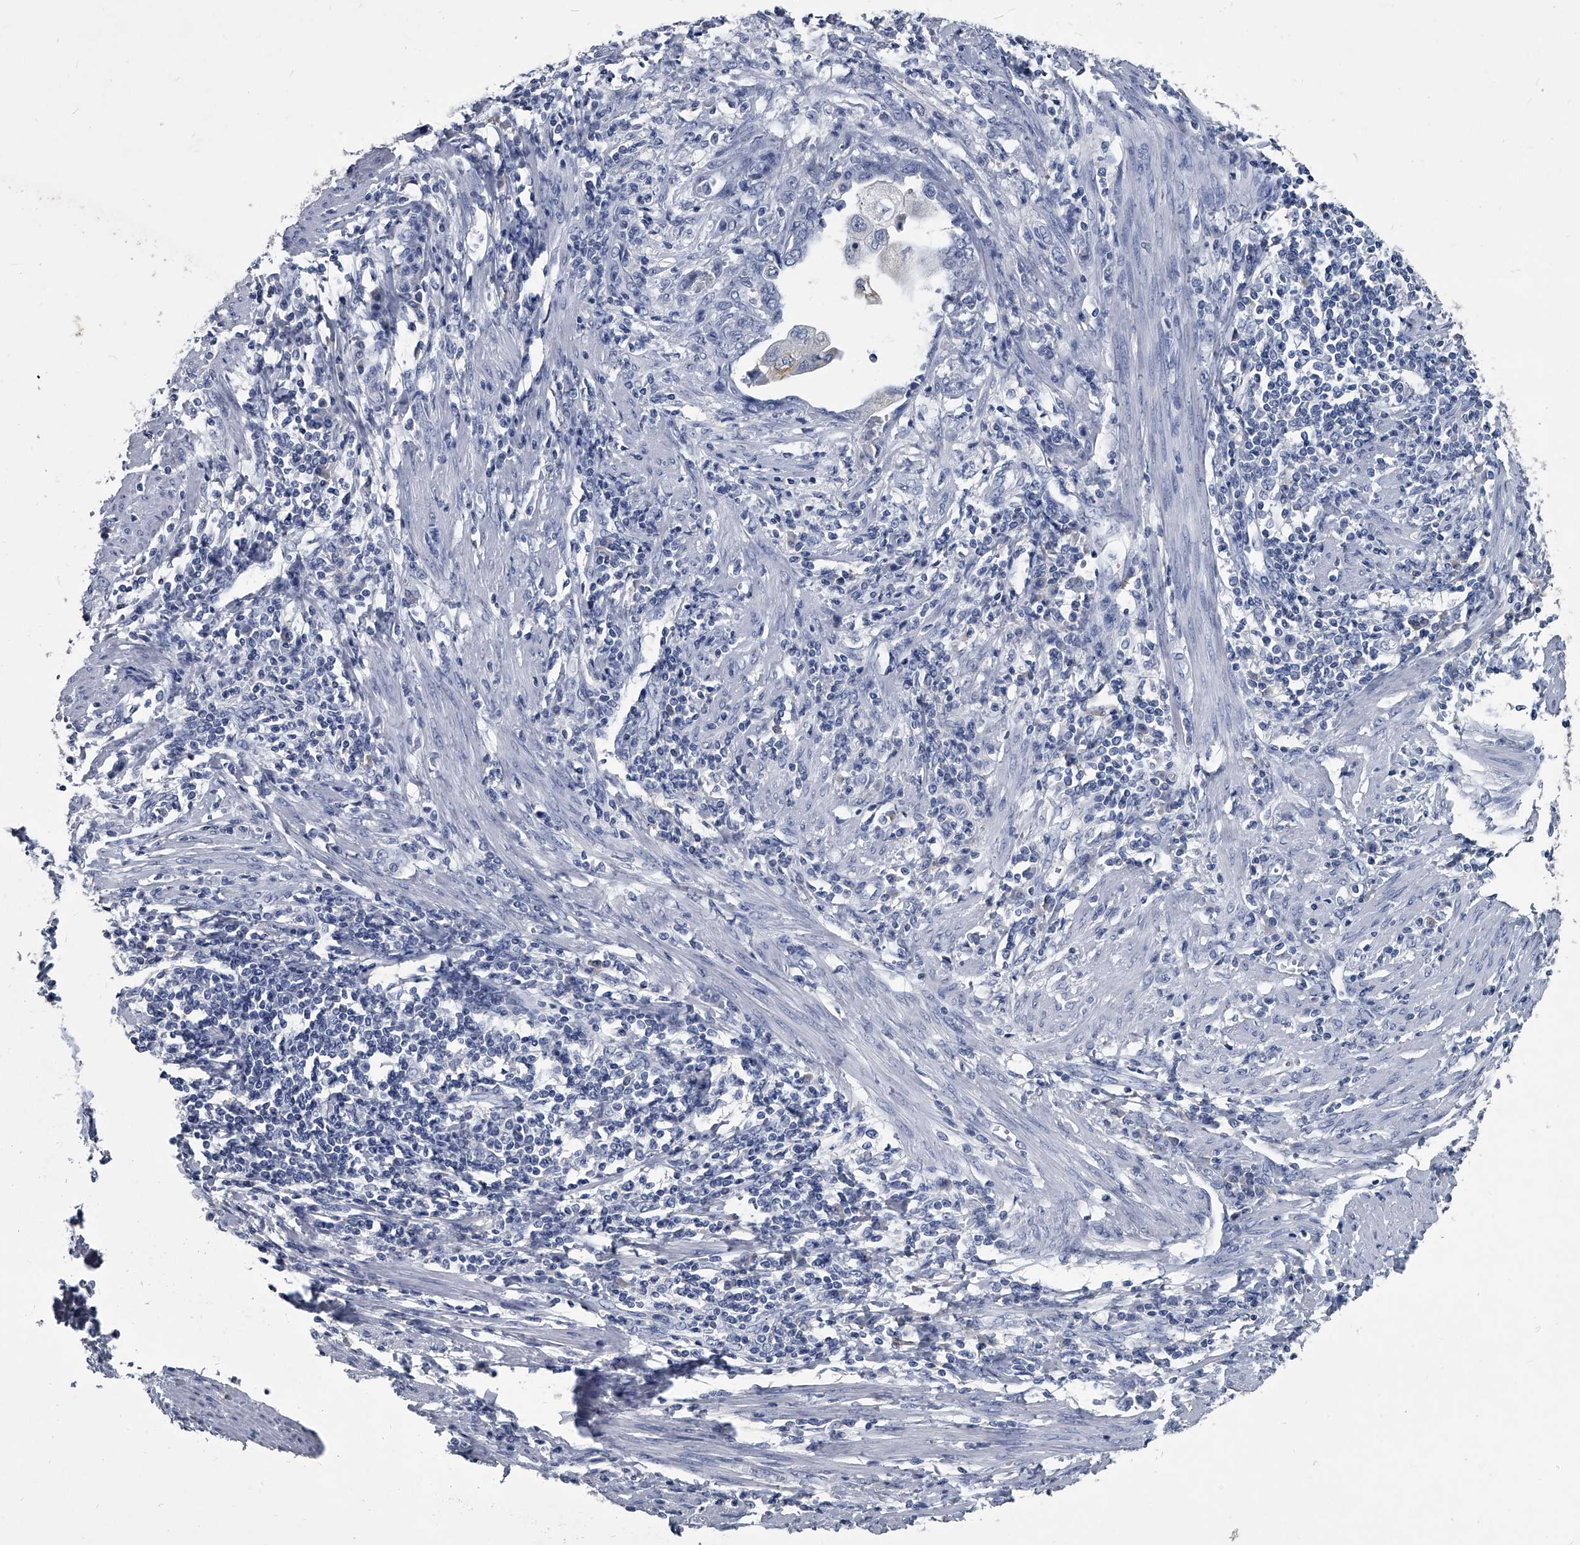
{"staining": {"intensity": "negative", "quantity": "none", "location": "none"}, "tissue": "endometrial cancer", "cell_type": "Tumor cells", "image_type": "cancer", "snomed": [{"axis": "morphology", "description": "Adenocarcinoma, NOS"}, {"axis": "topography", "description": "Uterus"}, {"axis": "topography", "description": "Endometrium"}], "caption": "Immunohistochemistry (IHC) of endometrial cancer shows no expression in tumor cells.", "gene": "BCAS1", "patient": {"sex": "female", "age": 70}}